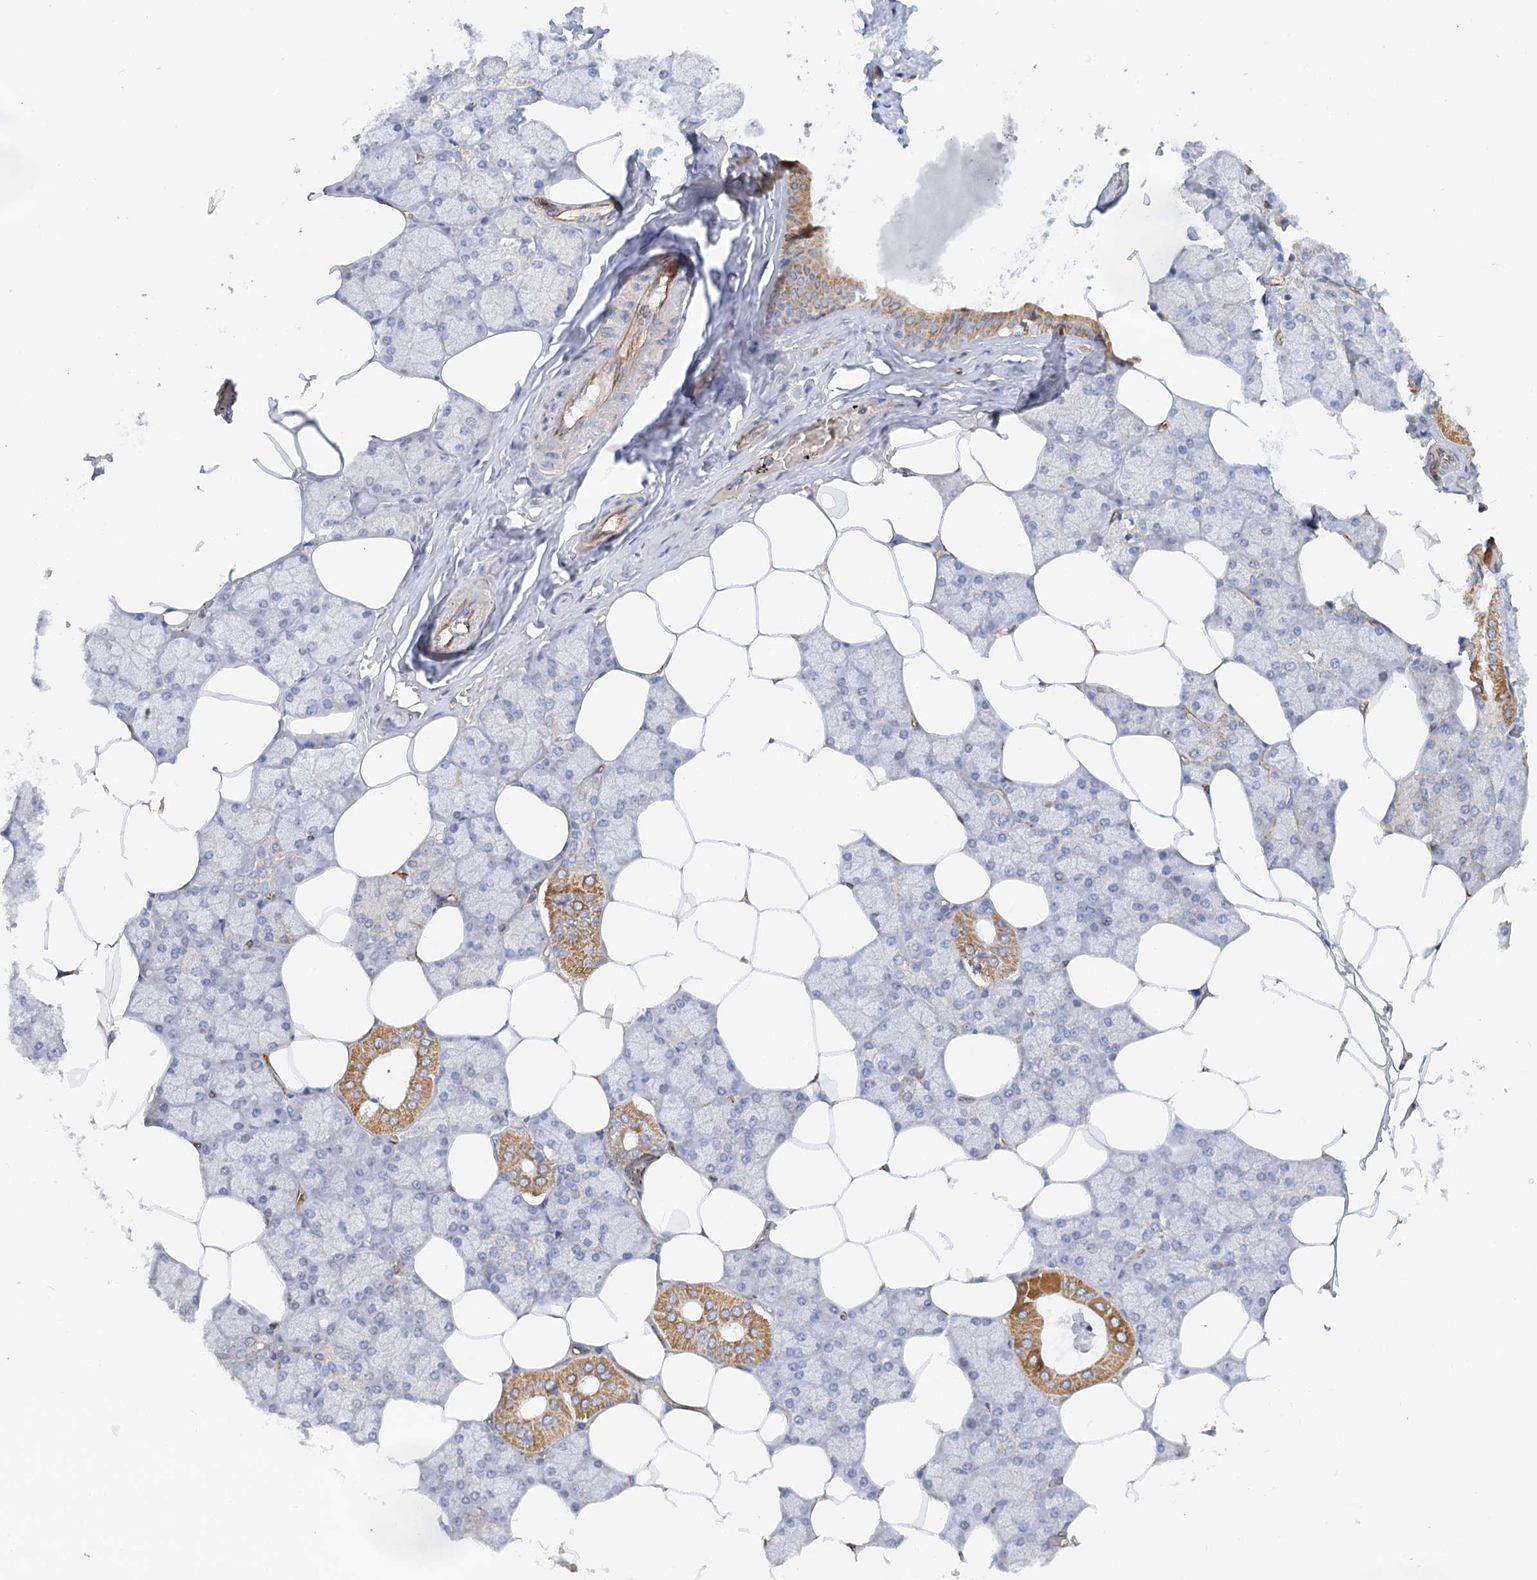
{"staining": {"intensity": "moderate", "quantity": "<25%", "location": "cytoplasmic/membranous"}, "tissue": "salivary gland", "cell_type": "Glandular cells", "image_type": "normal", "snomed": [{"axis": "morphology", "description": "Normal tissue, NOS"}, {"axis": "topography", "description": "Salivary gland"}], "caption": "Brown immunohistochemical staining in normal salivary gland displays moderate cytoplasmic/membranous positivity in approximately <25% of glandular cells. The protein of interest is stained brown, and the nuclei are stained in blue (DAB IHC with brightfield microscopy, high magnification).", "gene": "NELL2", "patient": {"sex": "male", "age": 62}}